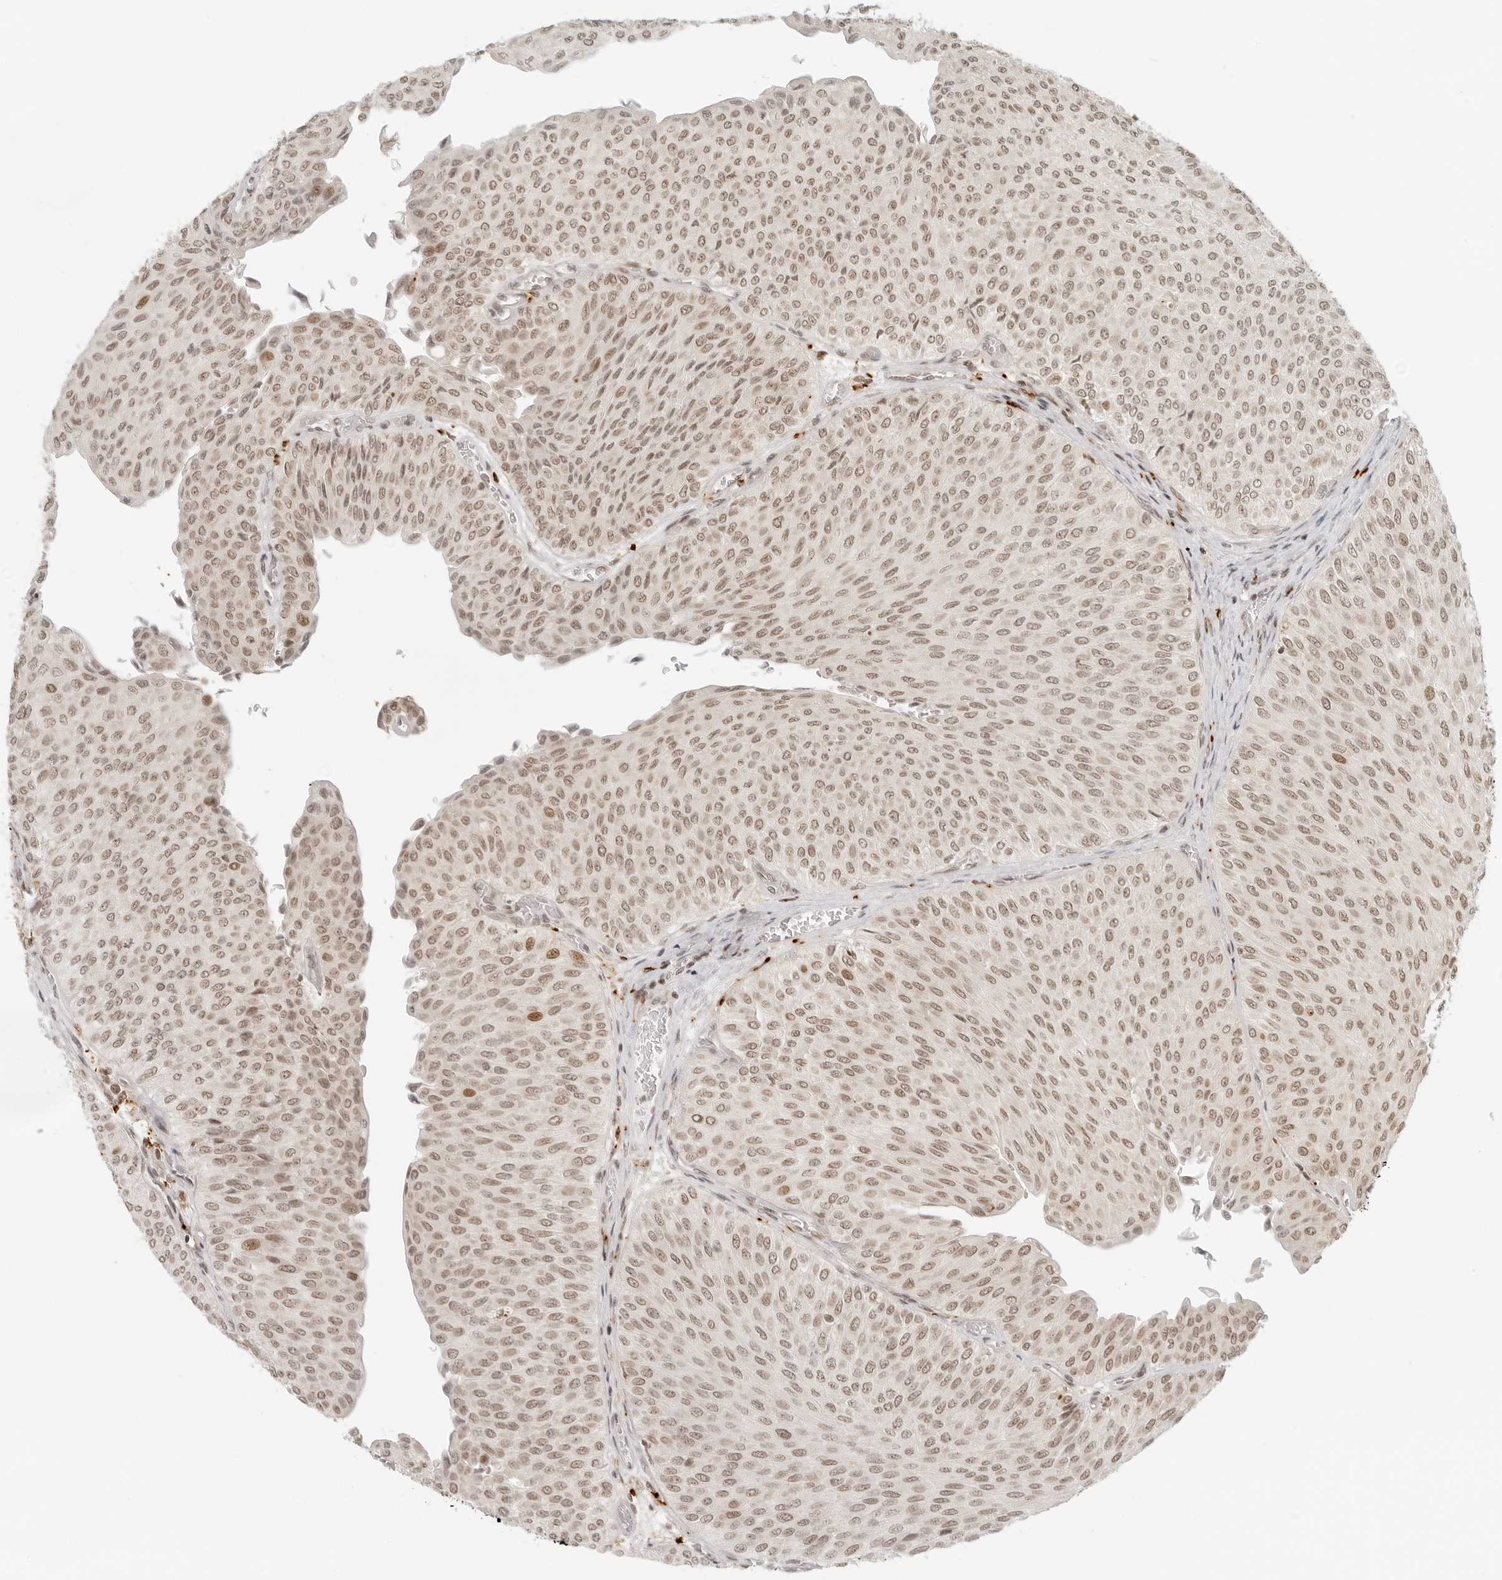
{"staining": {"intensity": "moderate", "quantity": ">75%", "location": "nuclear"}, "tissue": "urothelial cancer", "cell_type": "Tumor cells", "image_type": "cancer", "snomed": [{"axis": "morphology", "description": "Urothelial carcinoma, Low grade"}, {"axis": "topography", "description": "Urinary bladder"}], "caption": "Immunohistochemical staining of human urothelial cancer shows moderate nuclear protein staining in approximately >75% of tumor cells. (DAB (3,3'-diaminobenzidine) = brown stain, brightfield microscopy at high magnification).", "gene": "ZNF407", "patient": {"sex": "male", "age": 78}}